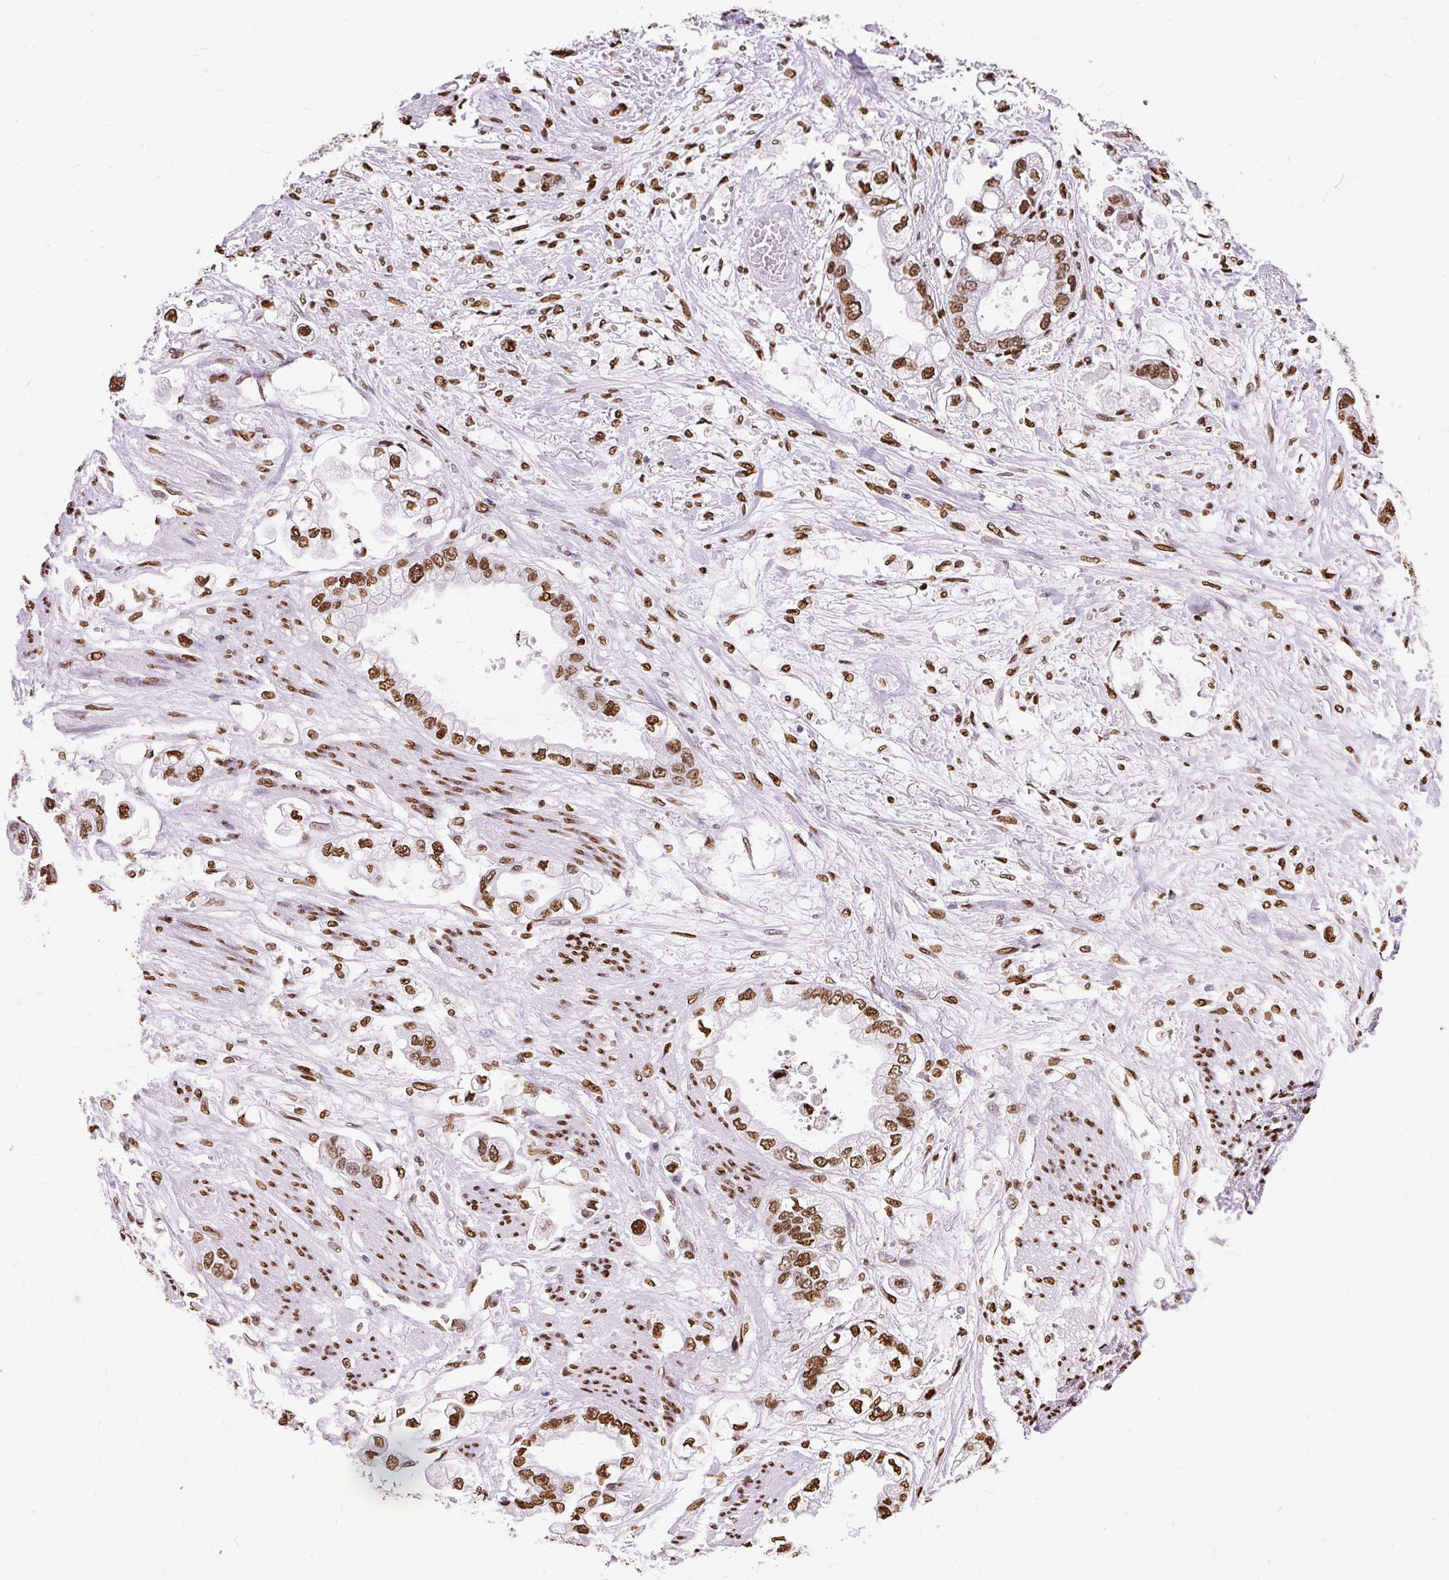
{"staining": {"intensity": "moderate", "quantity": ">75%", "location": "nuclear"}, "tissue": "stomach cancer", "cell_type": "Tumor cells", "image_type": "cancer", "snomed": [{"axis": "morphology", "description": "Adenocarcinoma, NOS"}, {"axis": "topography", "description": "Stomach"}], "caption": "Tumor cells display moderate nuclear positivity in approximately >75% of cells in adenocarcinoma (stomach).", "gene": "TMEM184C", "patient": {"sex": "male", "age": 62}}